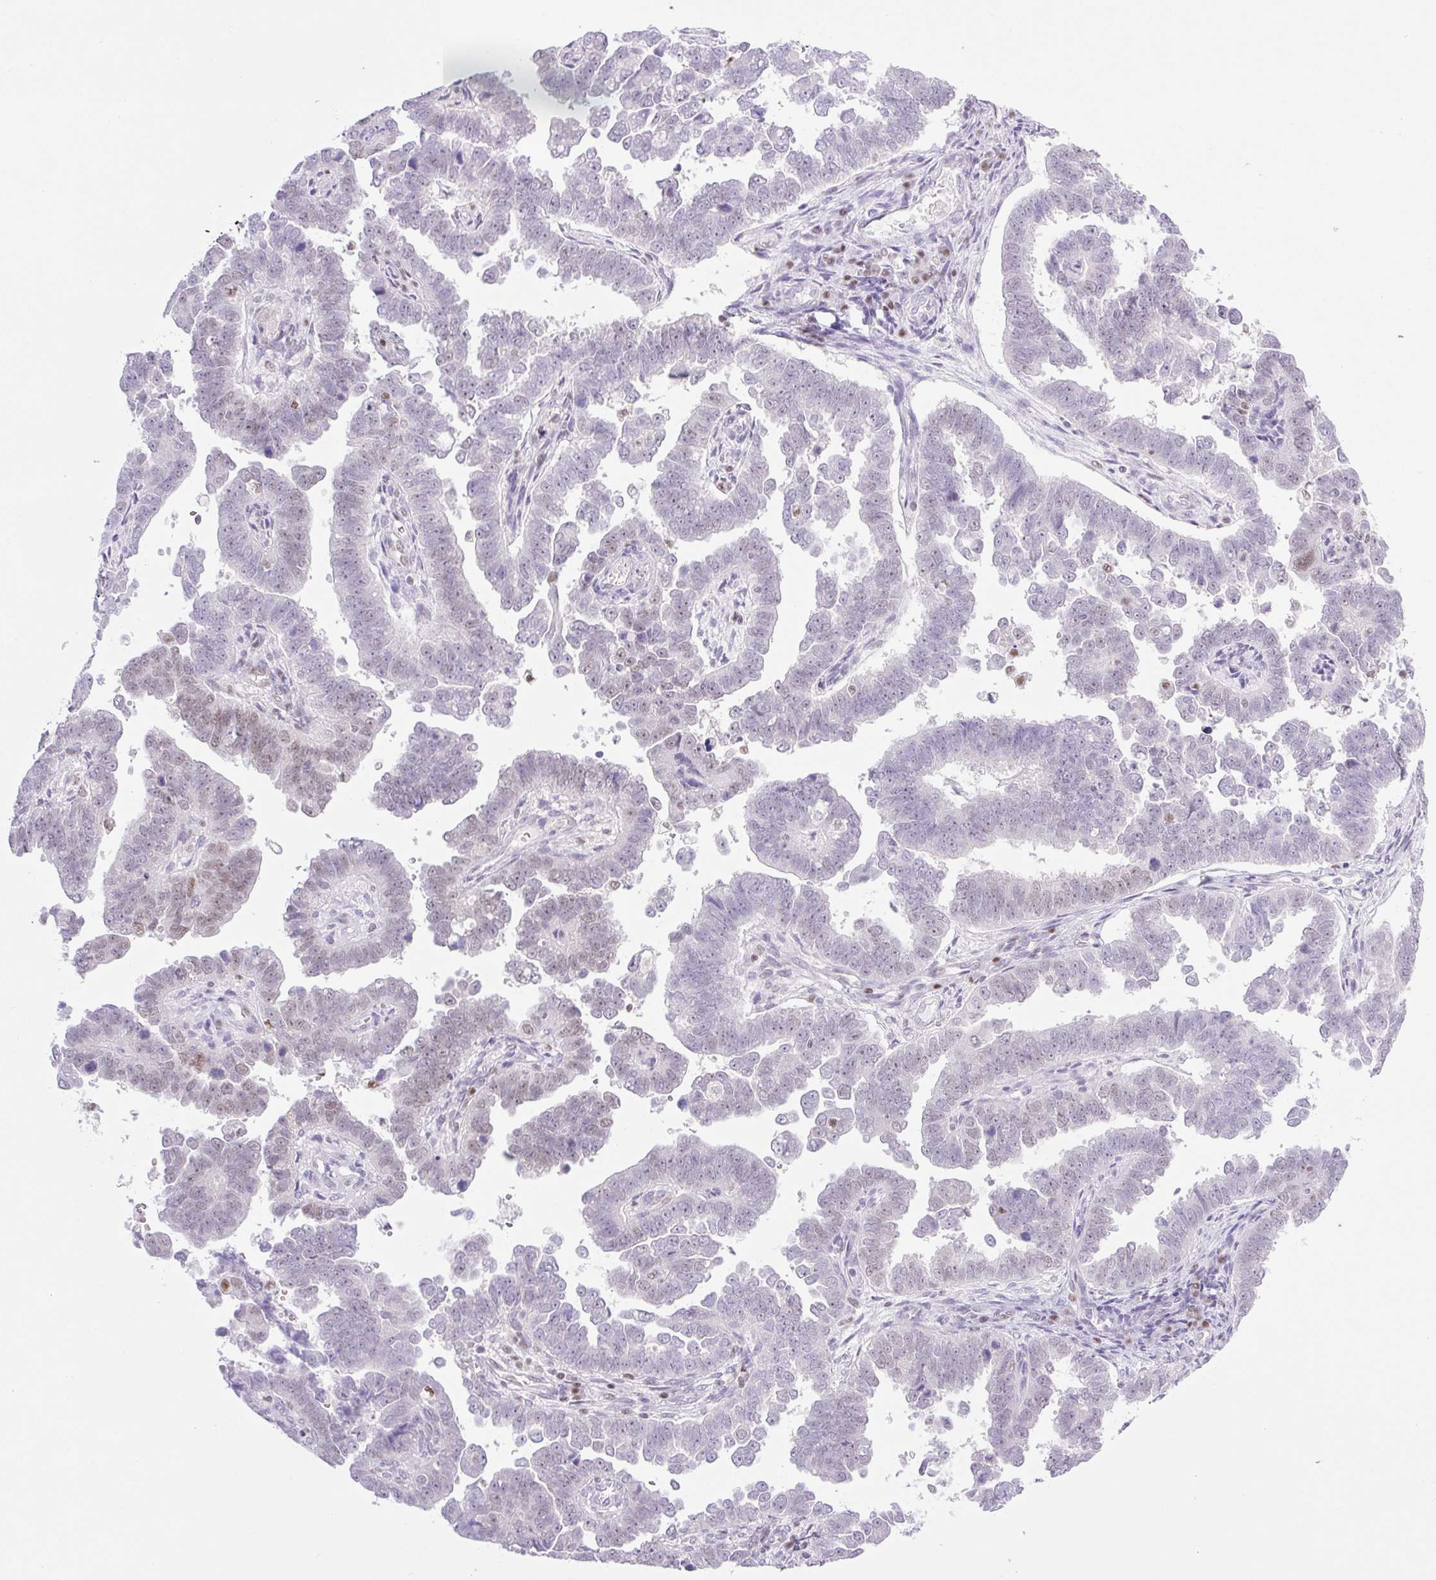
{"staining": {"intensity": "negative", "quantity": "none", "location": "none"}, "tissue": "endometrial cancer", "cell_type": "Tumor cells", "image_type": "cancer", "snomed": [{"axis": "morphology", "description": "Adenocarcinoma, NOS"}, {"axis": "topography", "description": "Endometrium"}], "caption": "This is a micrograph of IHC staining of endometrial cancer, which shows no expression in tumor cells. Nuclei are stained in blue.", "gene": "TLE3", "patient": {"sex": "female", "age": 75}}